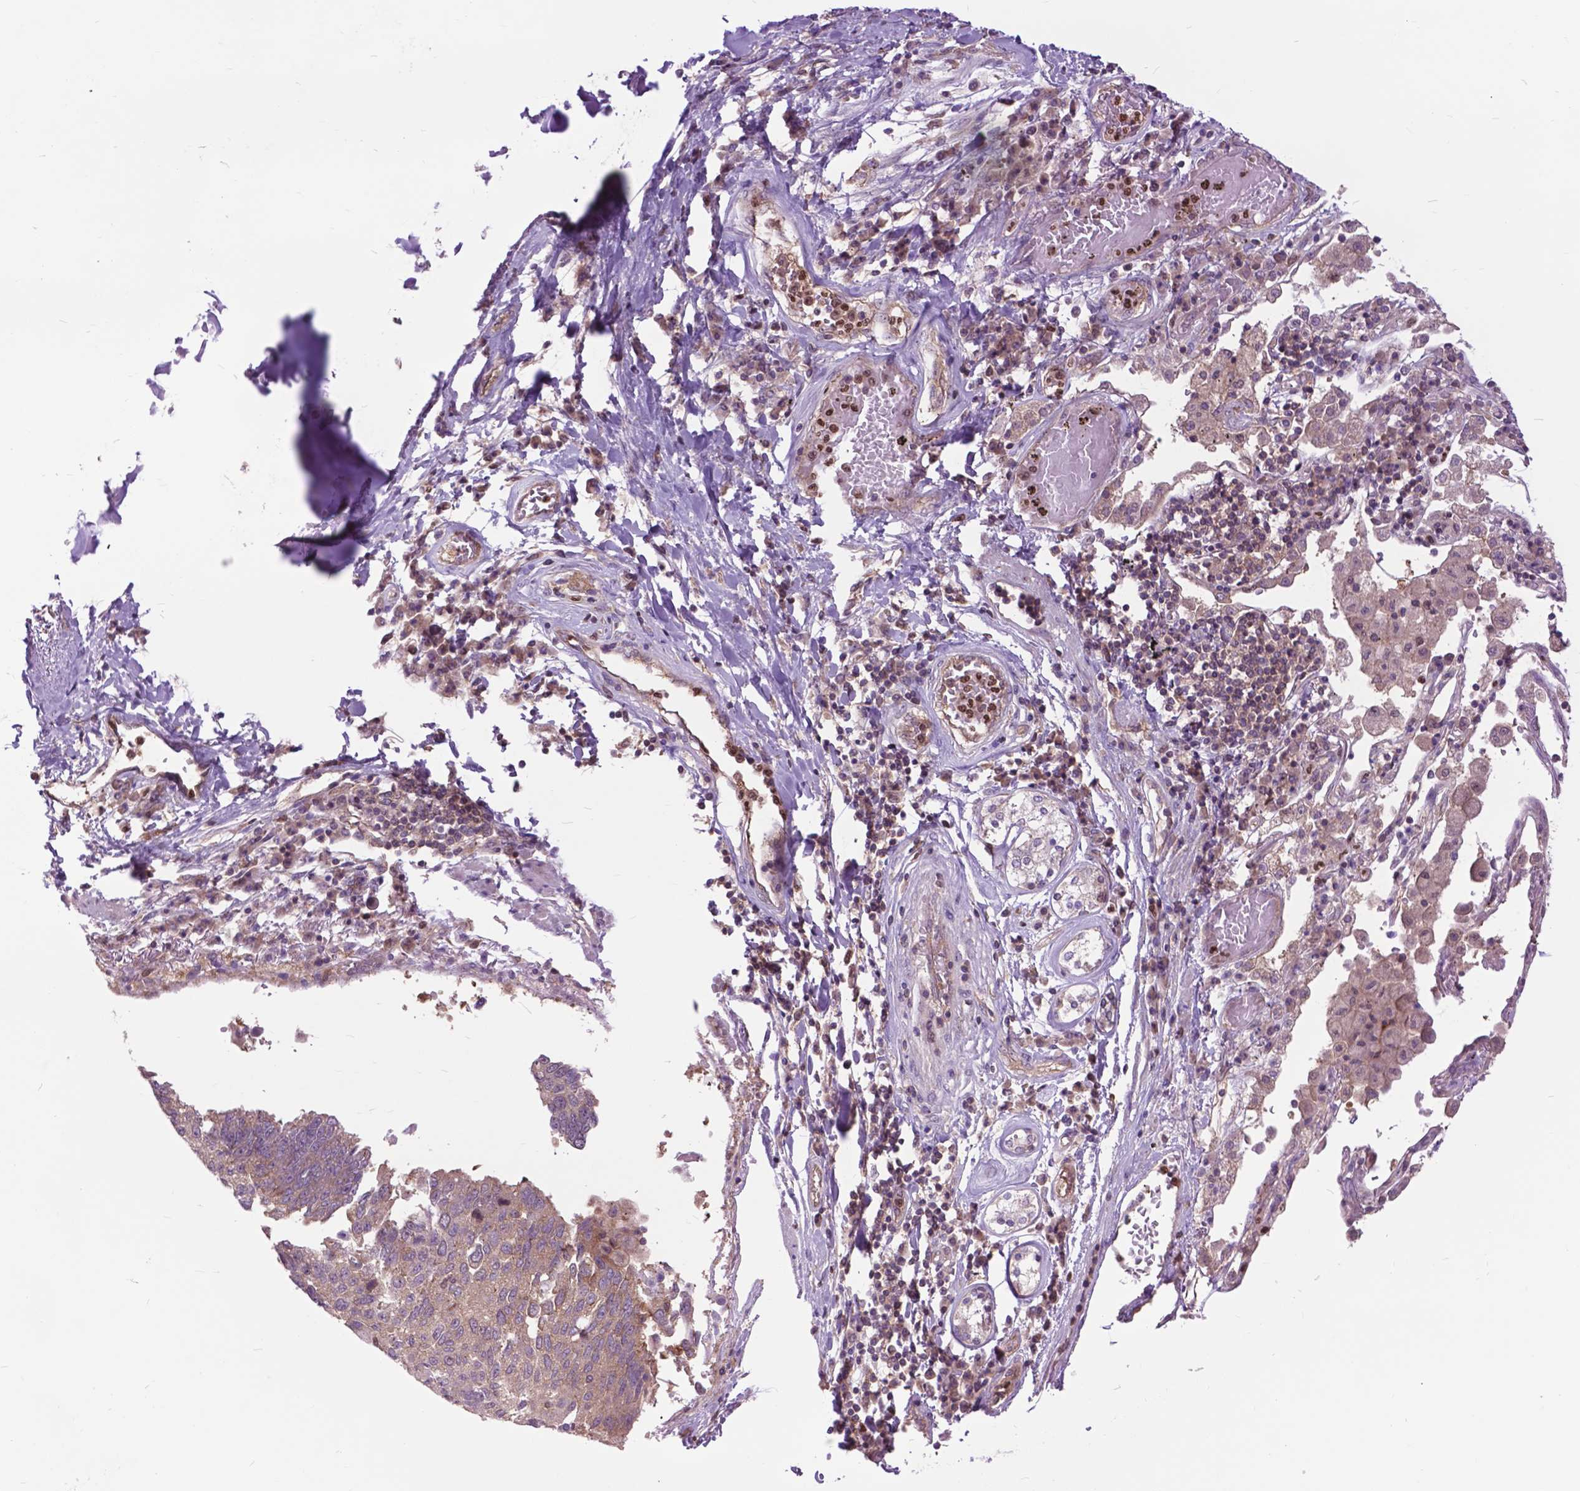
{"staining": {"intensity": "weak", "quantity": ">75%", "location": "cytoplasmic/membranous"}, "tissue": "lung cancer", "cell_type": "Tumor cells", "image_type": "cancer", "snomed": [{"axis": "morphology", "description": "Squamous cell carcinoma, NOS"}, {"axis": "topography", "description": "Lung"}], "caption": "High-power microscopy captured an immunohistochemistry (IHC) micrograph of squamous cell carcinoma (lung), revealing weak cytoplasmic/membranous expression in approximately >75% of tumor cells.", "gene": "ARAF", "patient": {"sex": "male", "age": 73}}